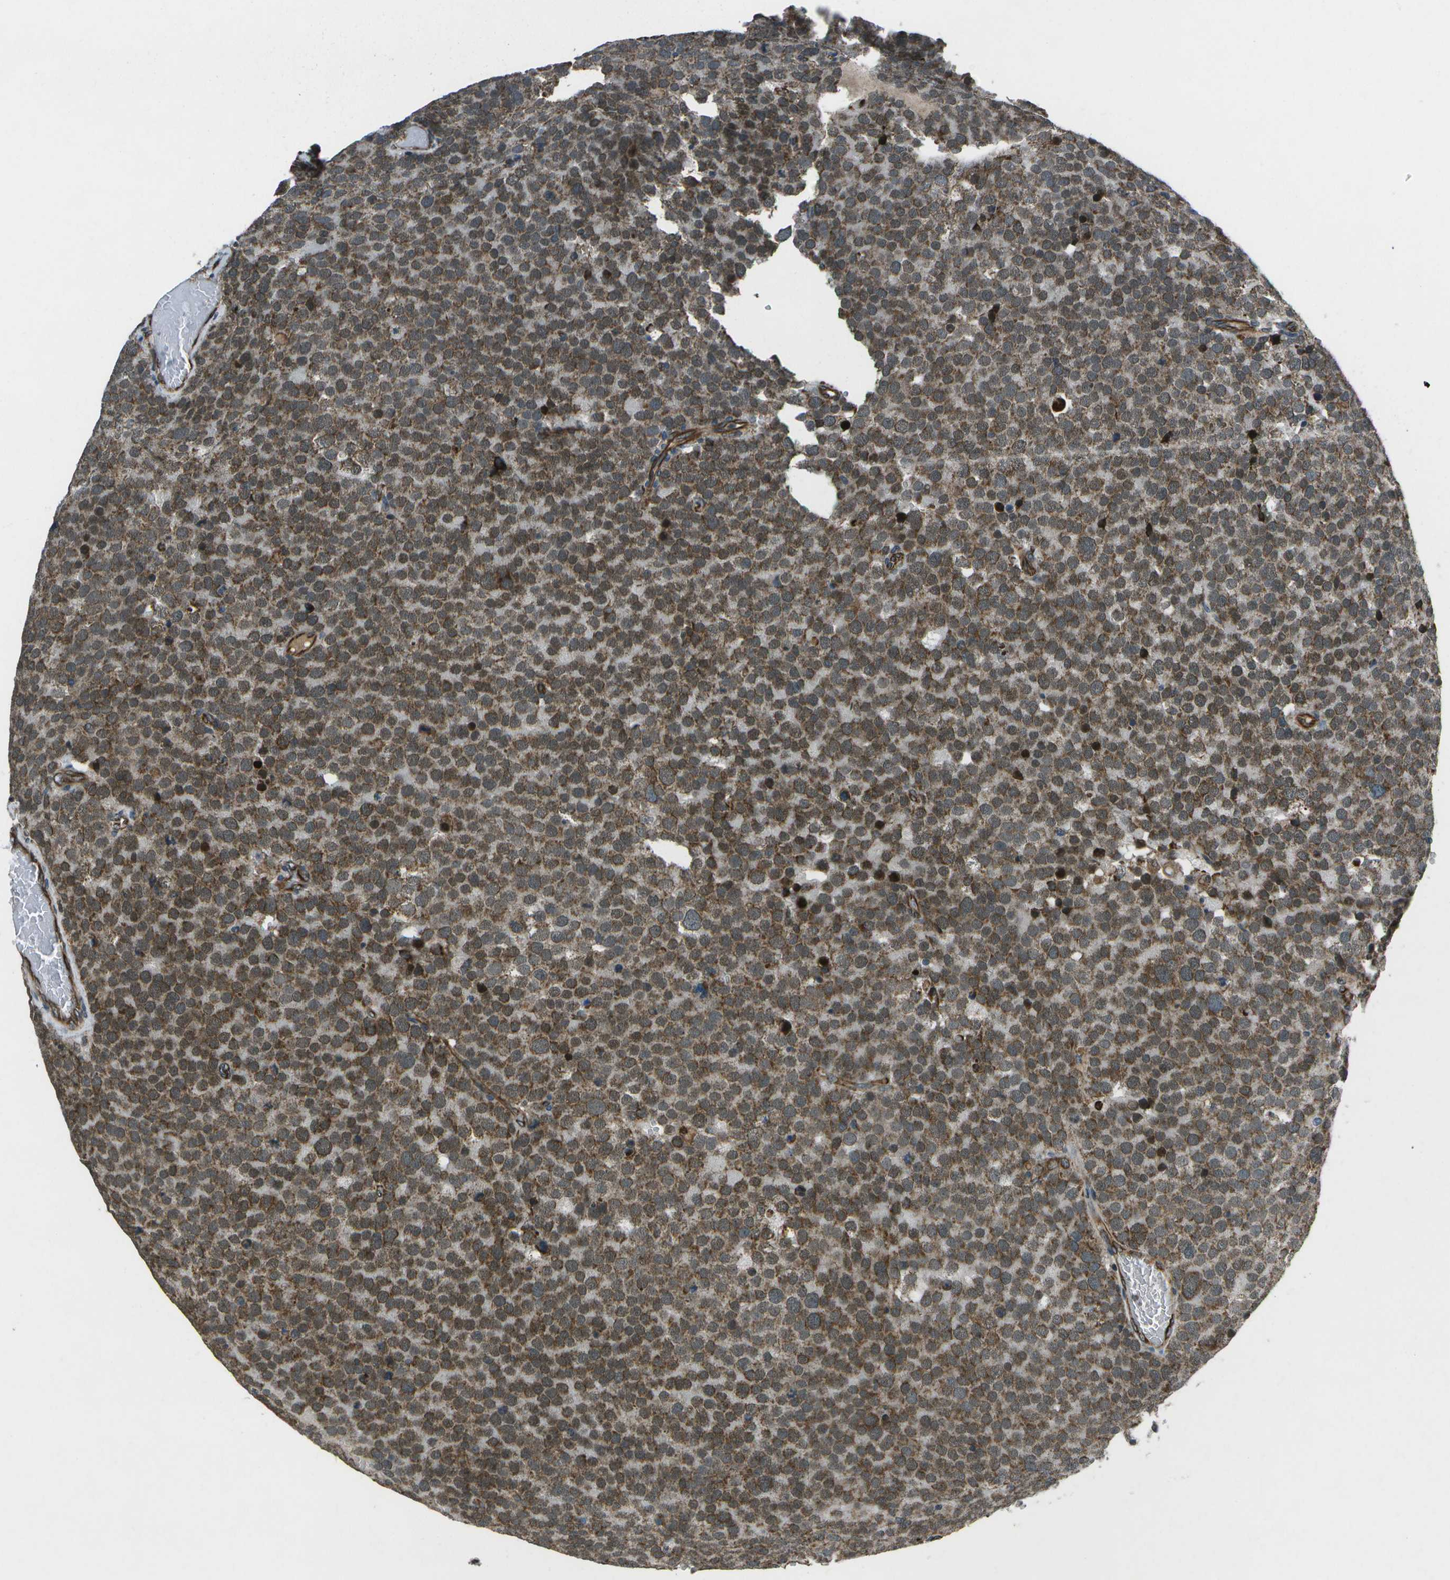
{"staining": {"intensity": "moderate", "quantity": ">75%", "location": "cytoplasmic/membranous"}, "tissue": "testis cancer", "cell_type": "Tumor cells", "image_type": "cancer", "snomed": [{"axis": "morphology", "description": "Normal tissue, NOS"}, {"axis": "morphology", "description": "Seminoma, NOS"}, {"axis": "topography", "description": "Testis"}], "caption": "A micrograph of seminoma (testis) stained for a protein reveals moderate cytoplasmic/membranous brown staining in tumor cells. (IHC, brightfield microscopy, high magnification).", "gene": "EIF2AK1", "patient": {"sex": "male", "age": 71}}